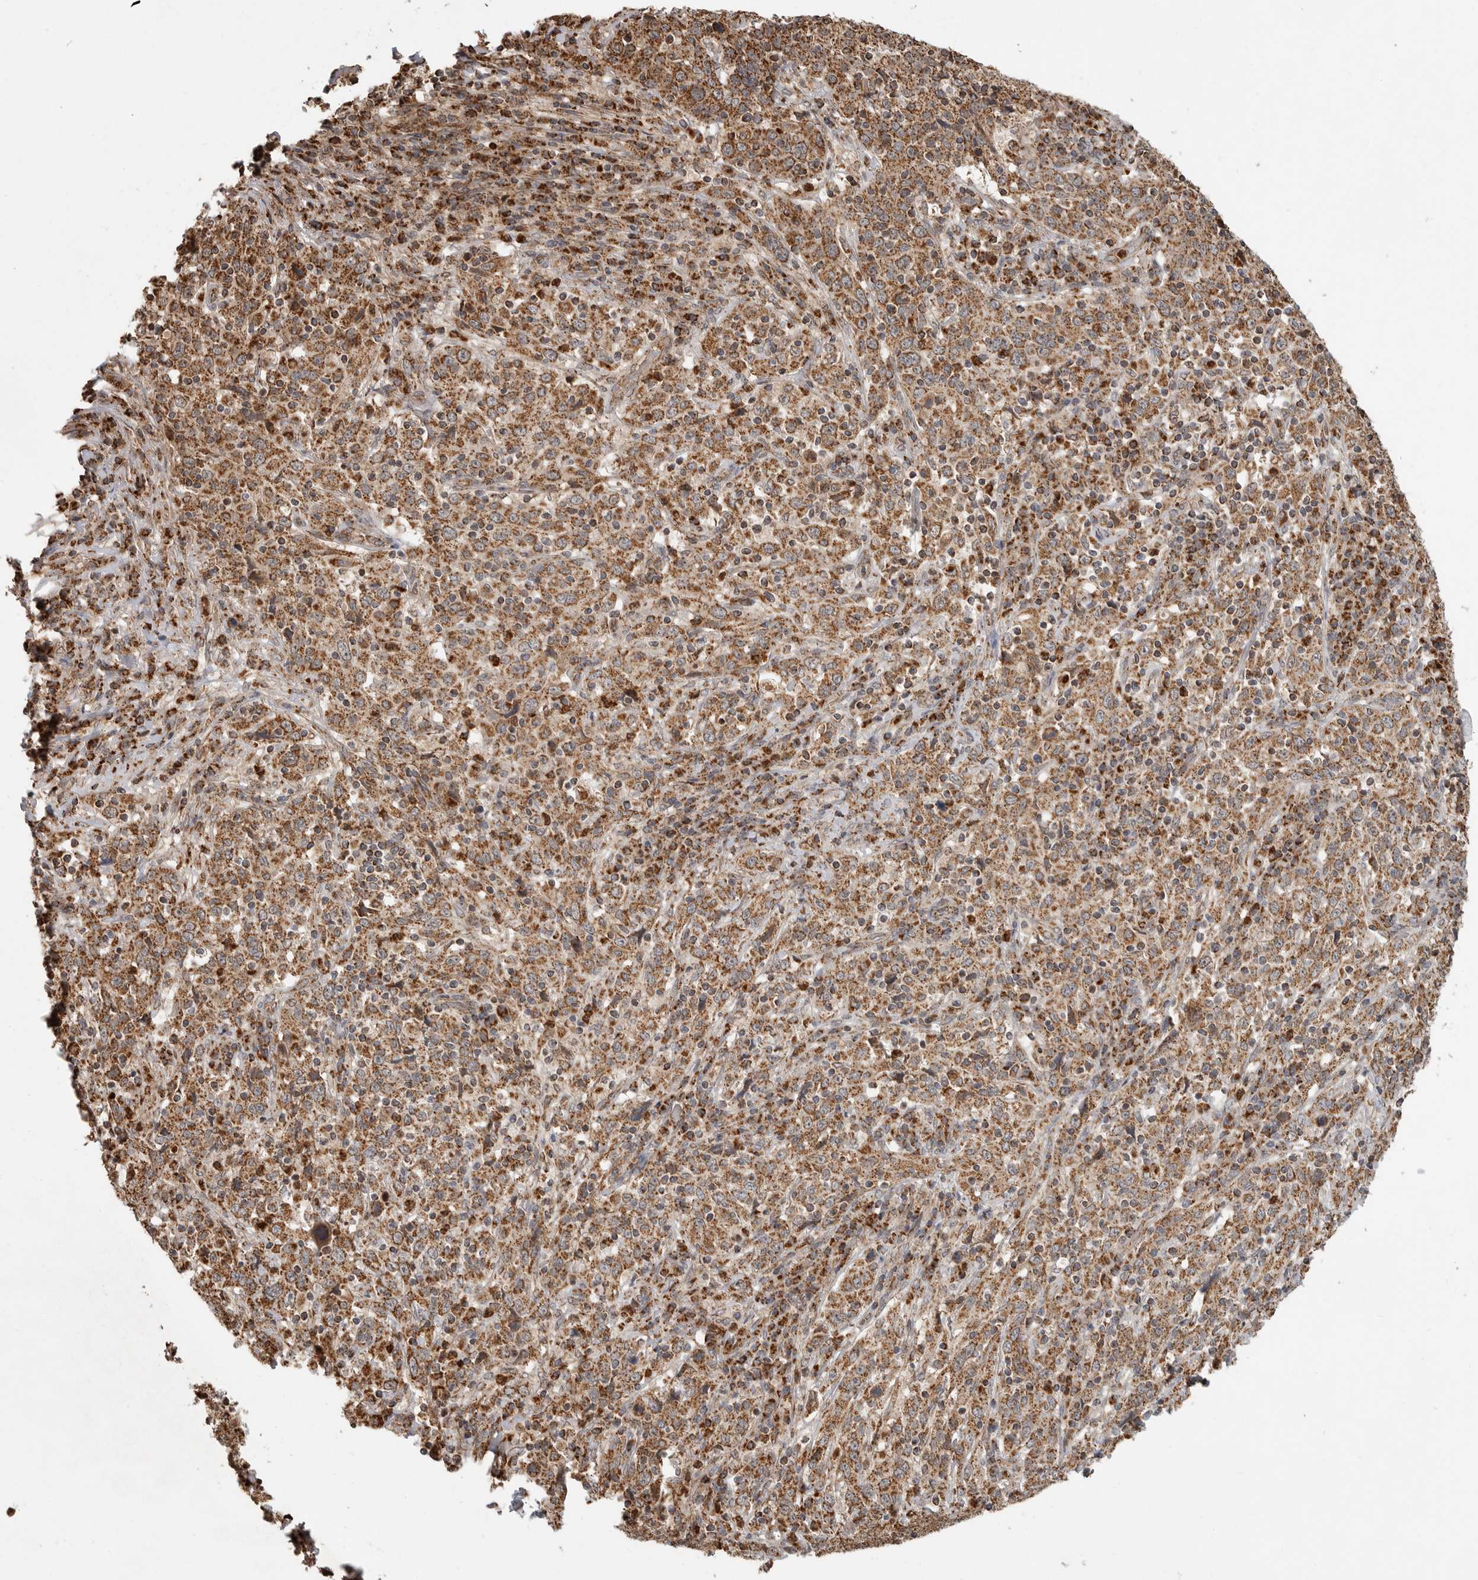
{"staining": {"intensity": "moderate", "quantity": ">75%", "location": "cytoplasmic/membranous"}, "tissue": "cervical cancer", "cell_type": "Tumor cells", "image_type": "cancer", "snomed": [{"axis": "morphology", "description": "Squamous cell carcinoma, NOS"}, {"axis": "topography", "description": "Cervix"}], "caption": "Immunohistochemical staining of cervical cancer (squamous cell carcinoma) displays medium levels of moderate cytoplasmic/membranous expression in approximately >75% of tumor cells. The staining was performed using DAB to visualize the protein expression in brown, while the nuclei were stained in blue with hematoxylin (Magnification: 20x).", "gene": "GCNT2", "patient": {"sex": "female", "age": 46}}